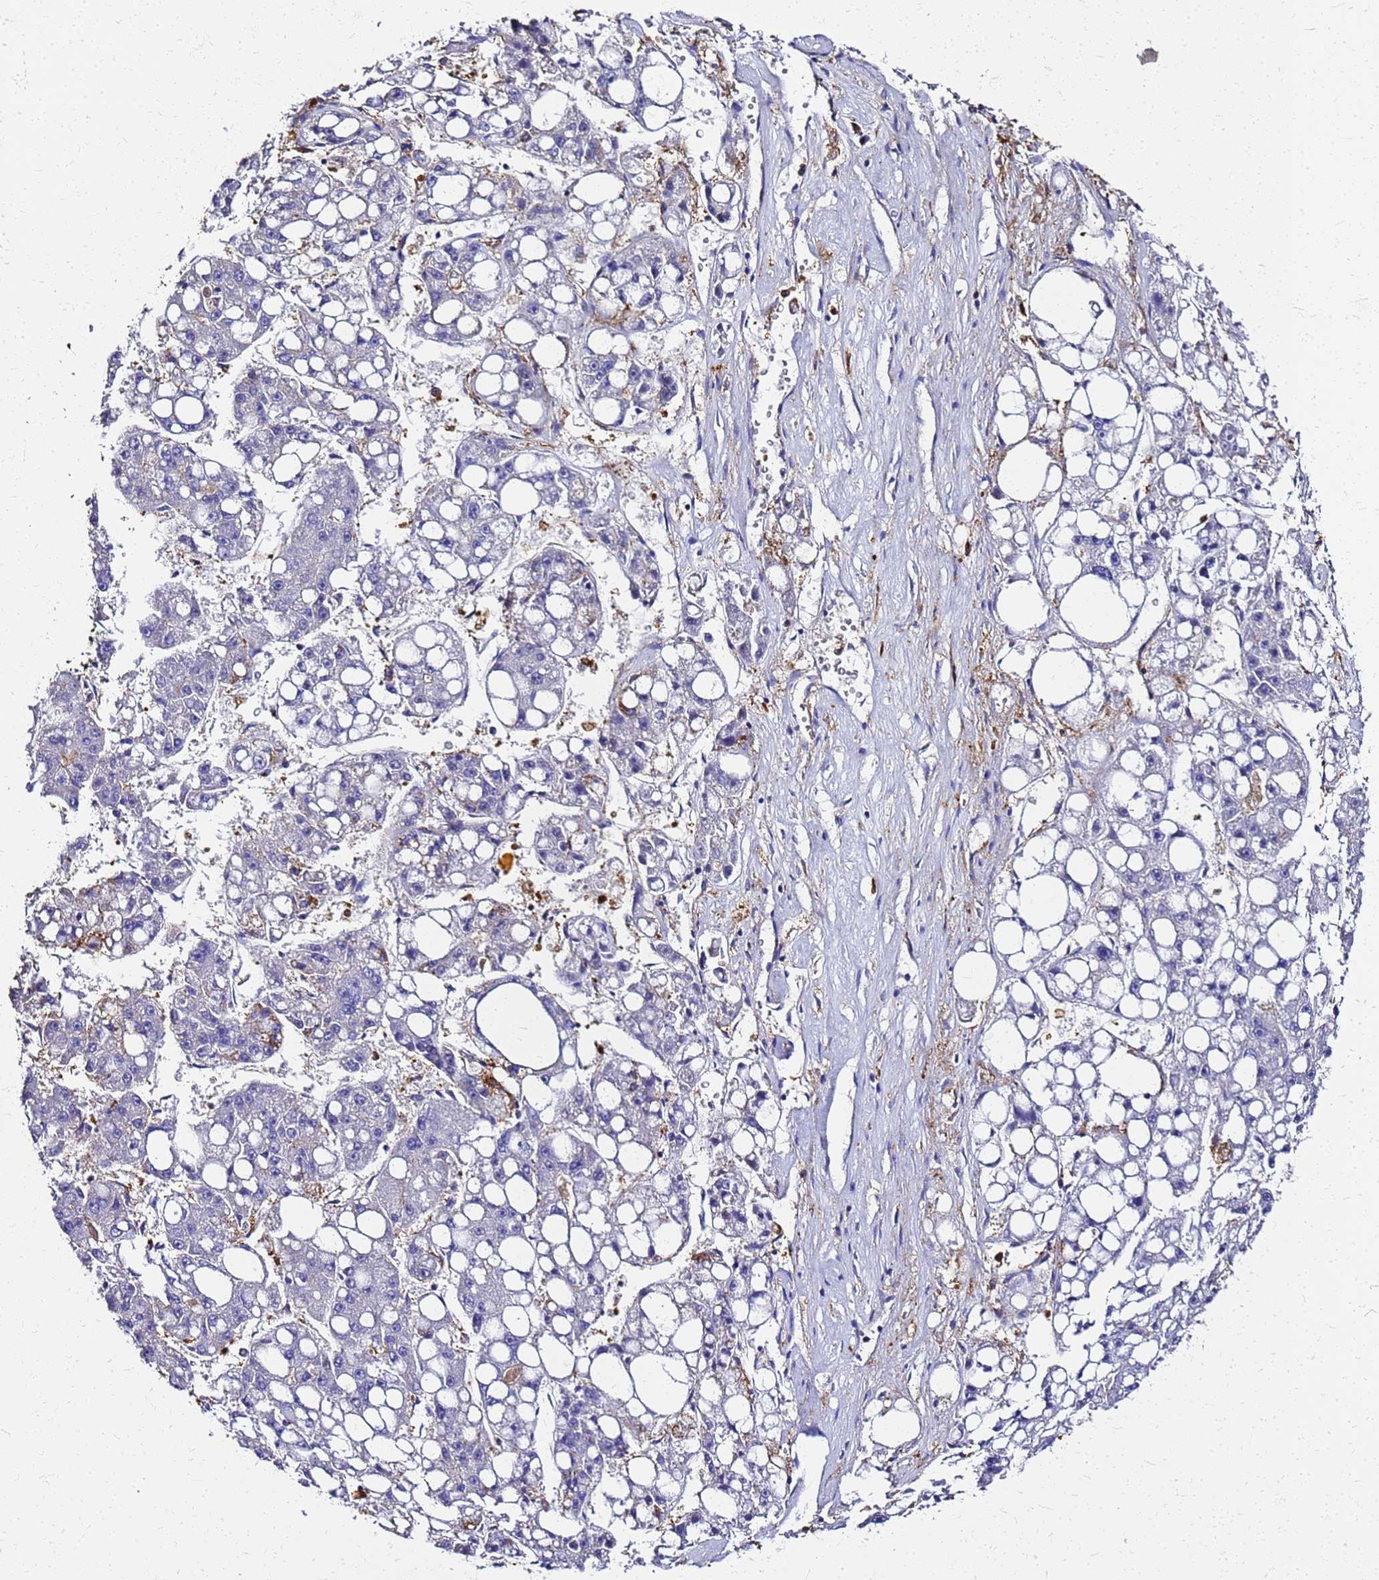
{"staining": {"intensity": "negative", "quantity": "none", "location": "none"}, "tissue": "liver cancer", "cell_type": "Tumor cells", "image_type": "cancer", "snomed": [{"axis": "morphology", "description": "Carcinoma, Hepatocellular, NOS"}, {"axis": "topography", "description": "Liver"}], "caption": "Human liver cancer (hepatocellular carcinoma) stained for a protein using immunohistochemistry (IHC) demonstrates no staining in tumor cells.", "gene": "S100A11", "patient": {"sex": "female", "age": 61}}